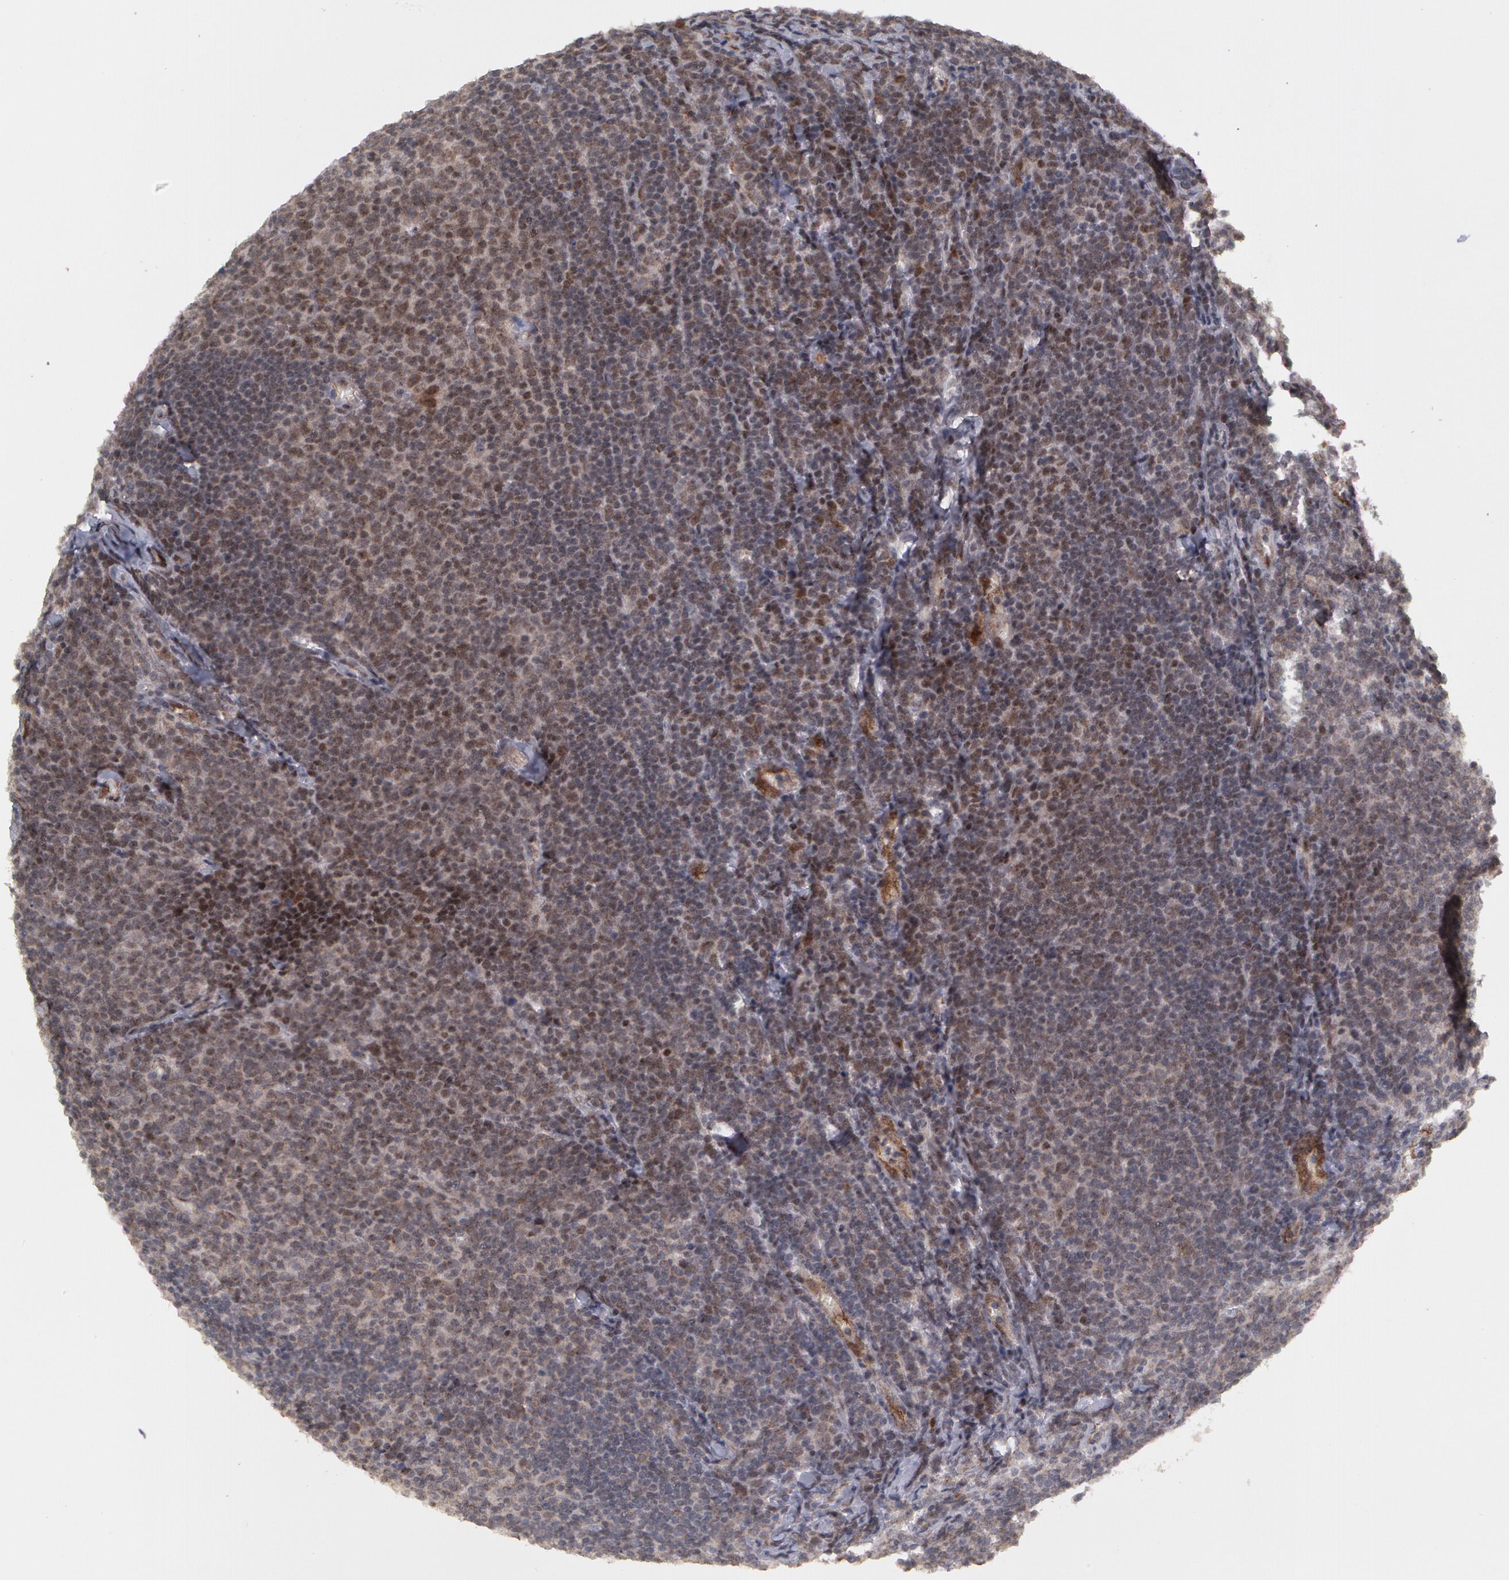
{"staining": {"intensity": "negative", "quantity": "none", "location": "none"}, "tissue": "lymphoma", "cell_type": "Tumor cells", "image_type": "cancer", "snomed": [{"axis": "morphology", "description": "Malignant lymphoma, non-Hodgkin's type, Low grade"}, {"axis": "topography", "description": "Lymph node"}], "caption": "Immunohistochemistry micrograph of malignant lymphoma, non-Hodgkin's type (low-grade) stained for a protein (brown), which demonstrates no staining in tumor cells.", "gene": "STX5", "patient": {"sex": "male", "age": 74}}